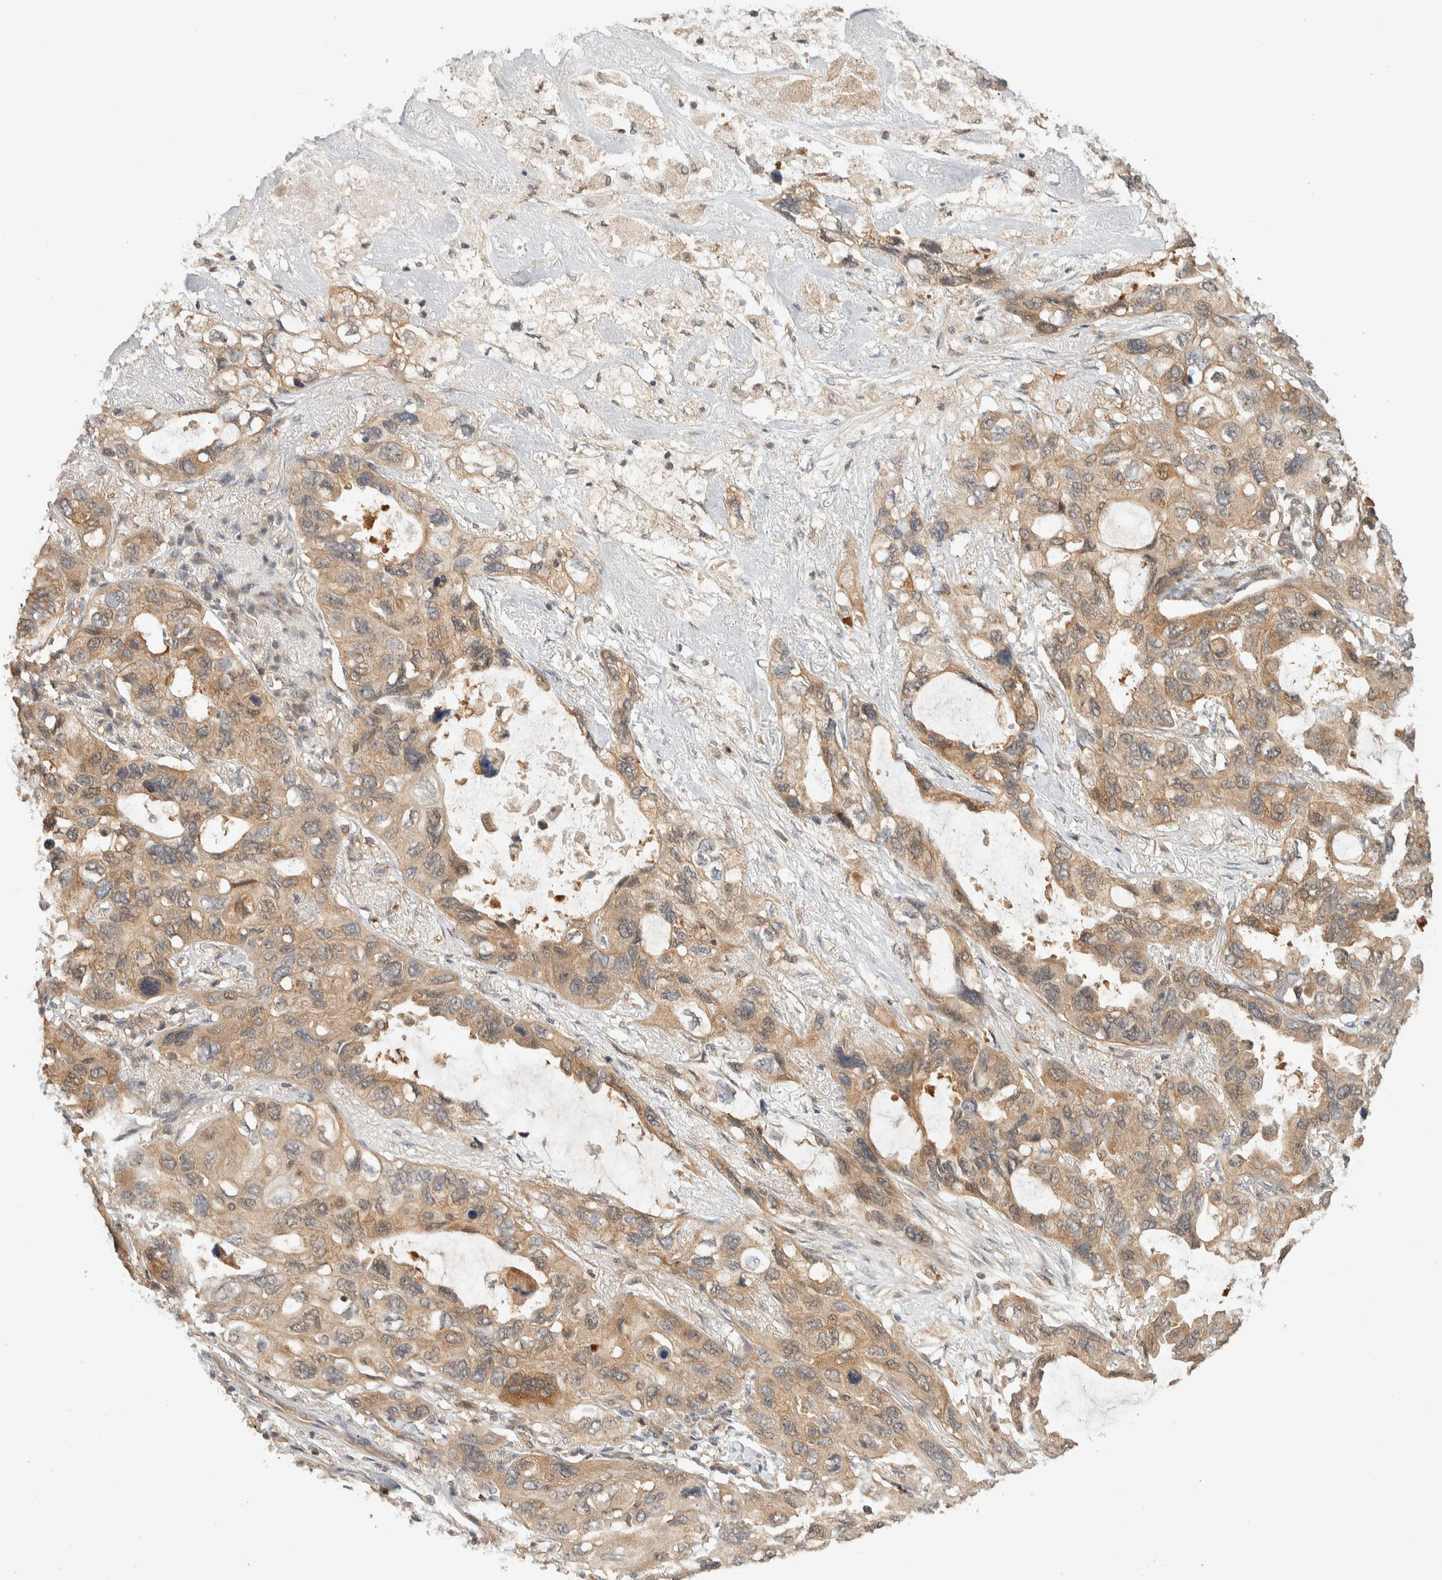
{"staining": {"intensity": "moderate", "quantity": ">75%", "location": "cytoplasmic/membranous"}, "tissue": "lung cancer", "cell_type": "Tumor cells", "image_type": "cancer", "snomed": [{"axis": "morphology", "description": "Squamous cell carcinoma, NOS"}, {"axis": "topography", "description": "Lung"}], "caption": "Lung squamous cell carcinoma was stained to show a protein in brown. There is medium levels of moderate cytoplasmic/membranous expression in about >75% of tumor cells.", "gene": "ADSS2", "patient": {"sex": "female", "age": 73}}